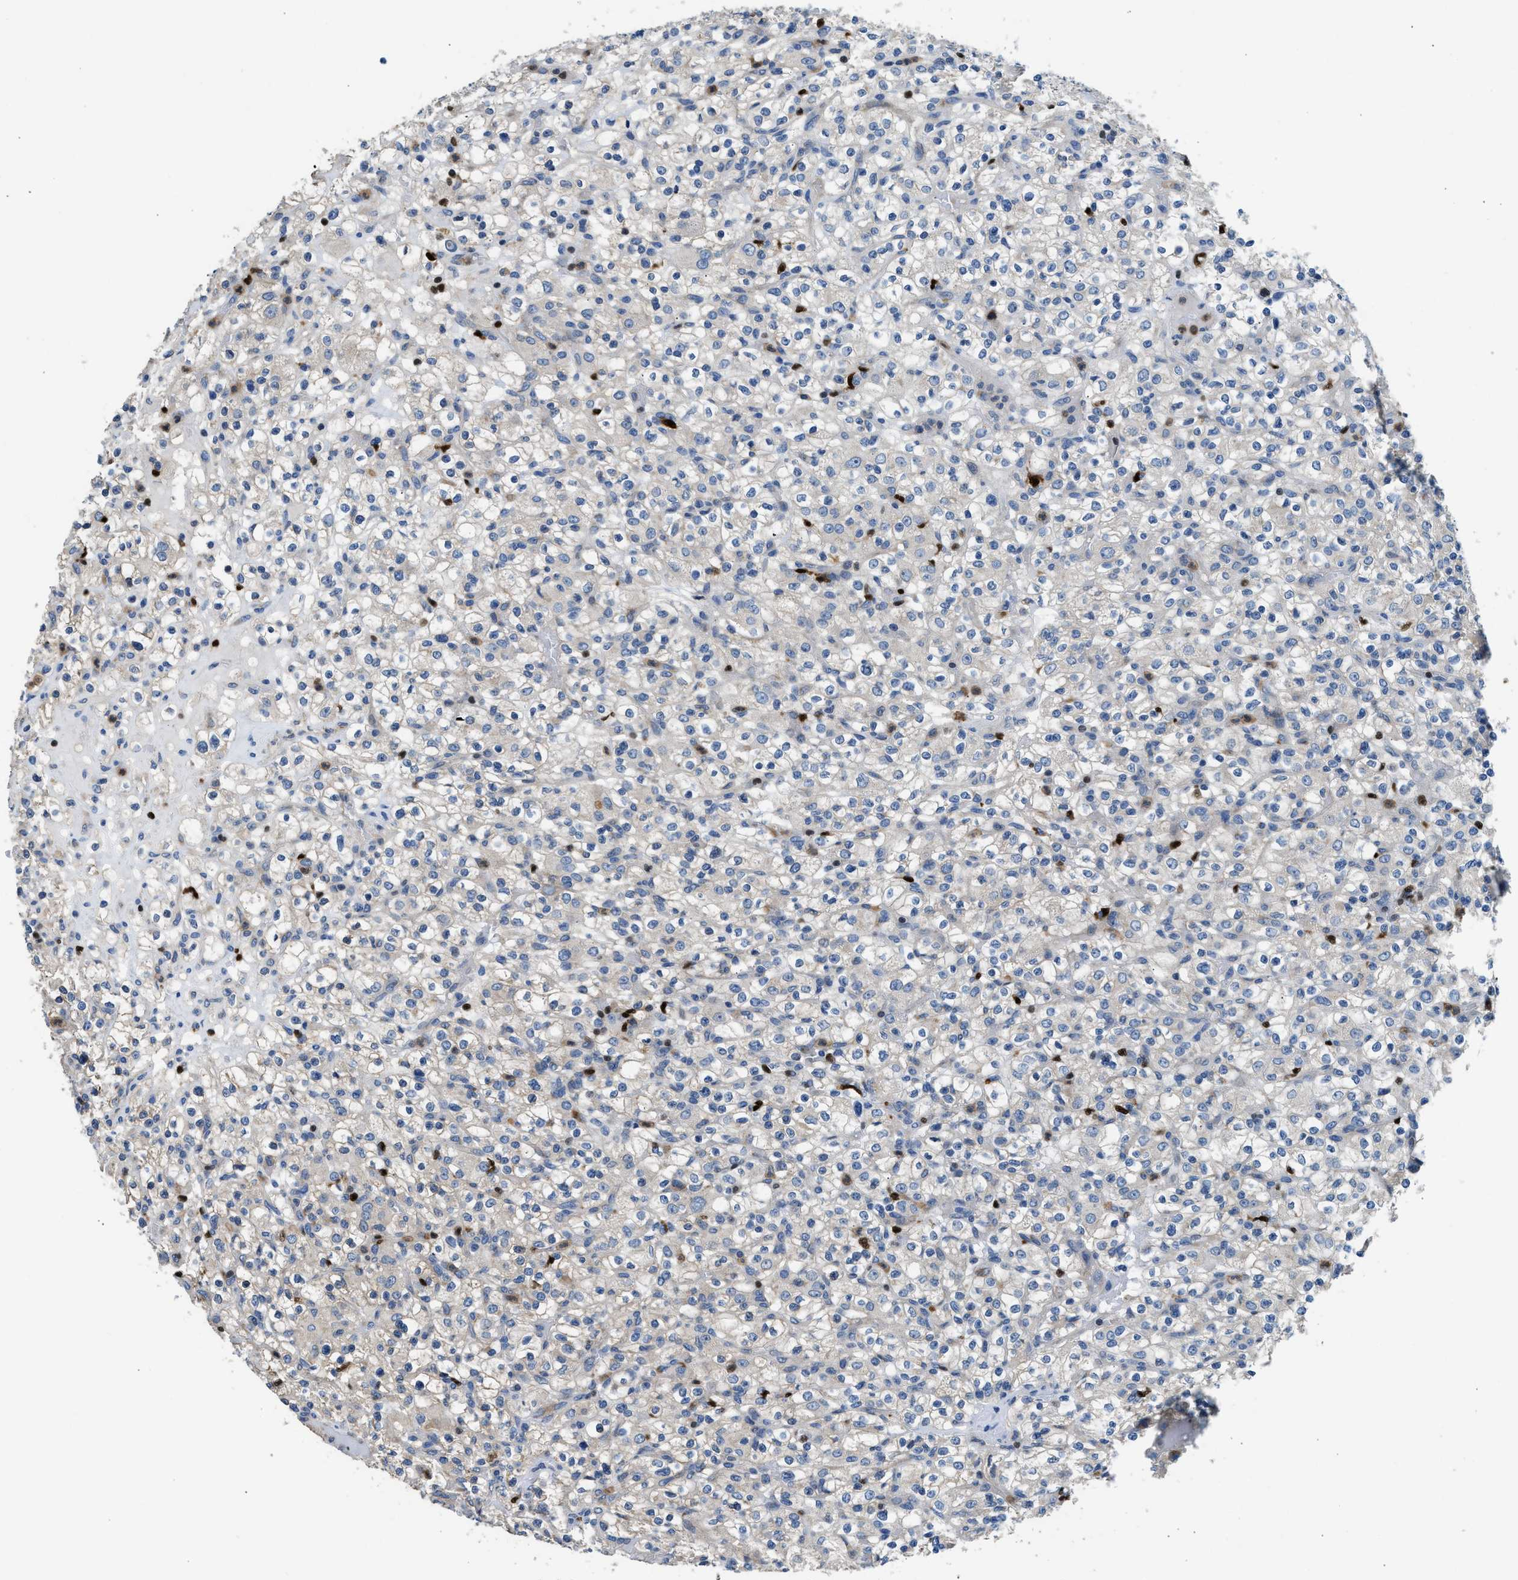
{"staining": {"intensity": "negative", "quantity": "none", "location": "none"}, "tissue": "renal cancer", "cell_type": "Tumor cells", "image_type": "cancer", "snomed": [{"axis": "morphology", "description": "Normal tissue, NOS"}, {"axis": "morphology", "description": "Adenocarcinoma, NOS"}, {"axis": "topography", "description": "Kidney"}], "caption": "Immunohistochemistry (IHC) image of neoplastic tissue: human adenocarcinoma (renal) stained with DAB exhibits no significant protein staining in tumor cells.", "gene": "TOX", "patient": {"sex": "female", "age": 72}}